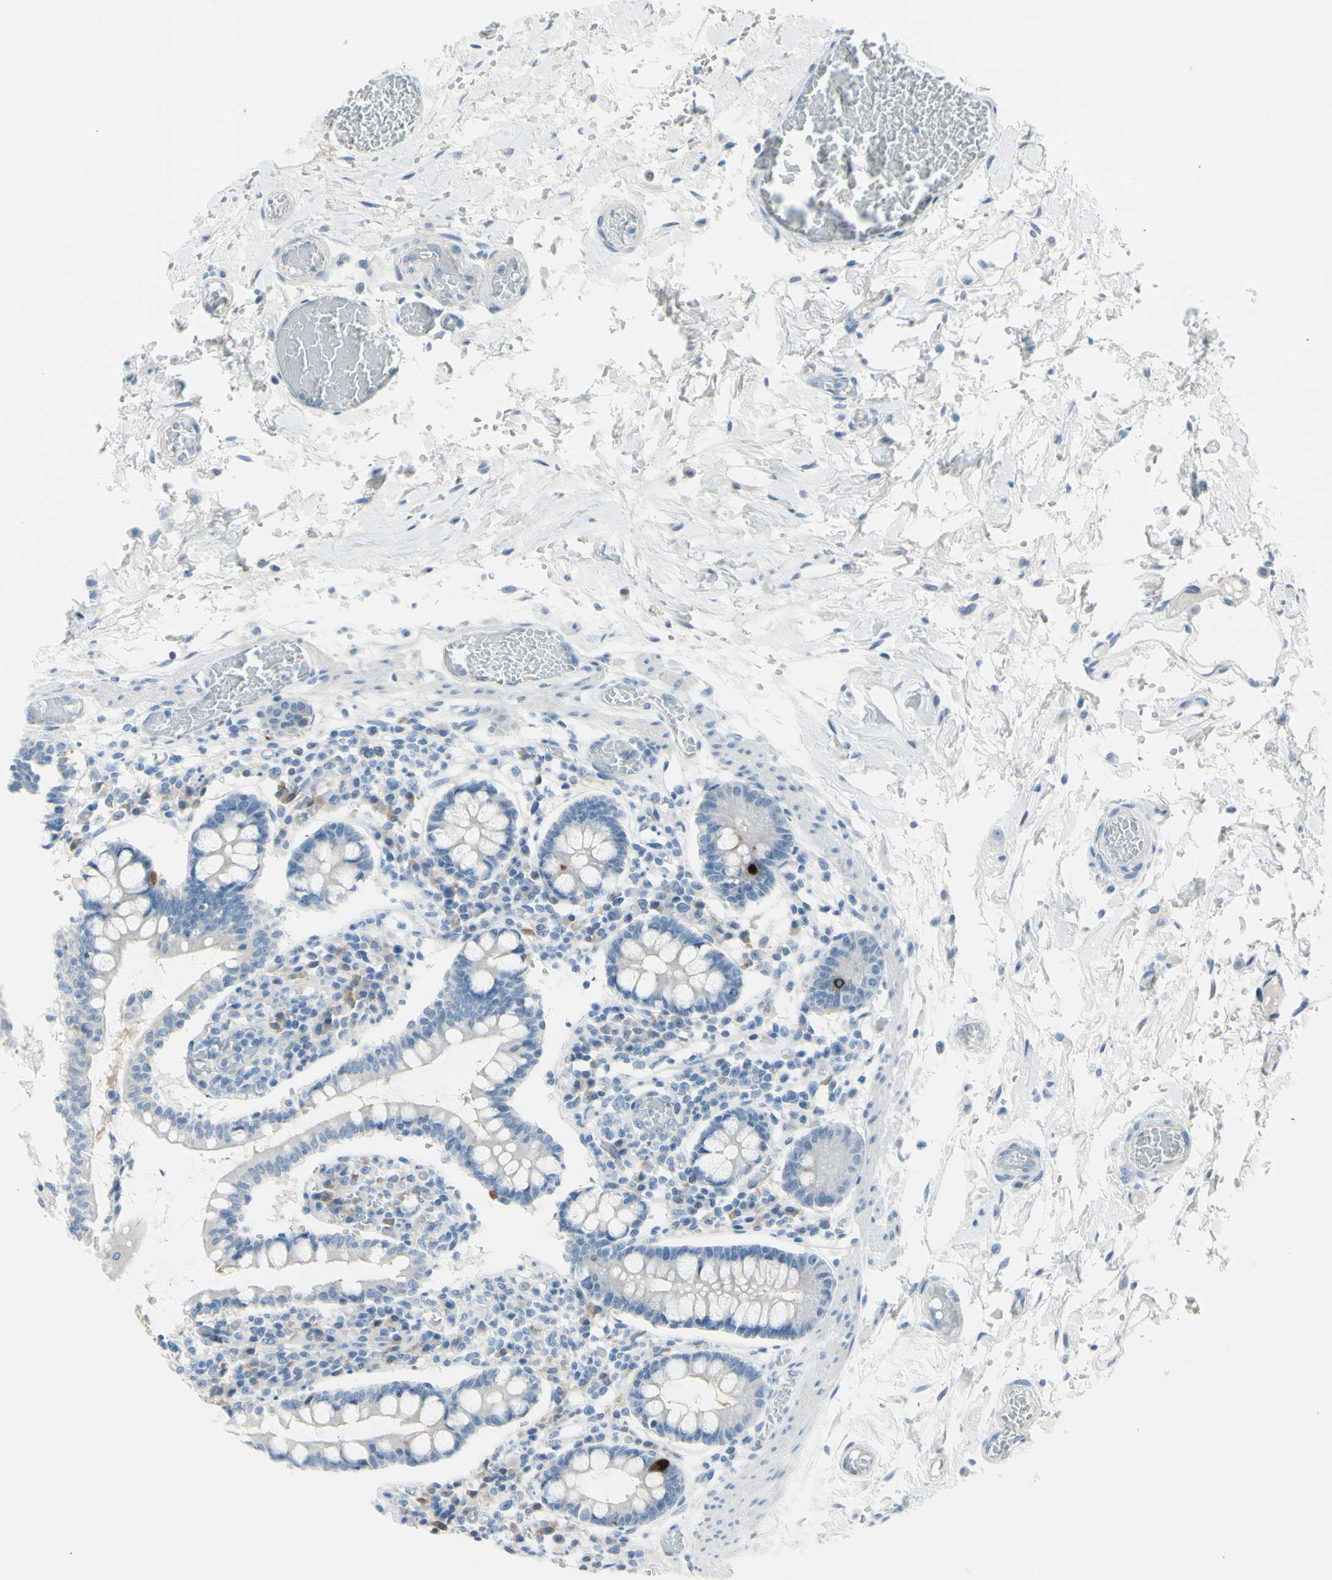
{"staining": {"intensity": "negative", "quantity": "none", "location": "none"}, "tissue": "small intestine", "cell_type": "Glandular cells", "image_type": "normal", "snomed": [{"axis": "morphology", "description": "Normal tissue, NOS"}, {"axis": "topography", "description": "Small intestine"}], "caption": "The photomicrograph displays no significant staining in glandular cells of small intestine.", "gene": "TFPI2", "patient": {"sex": "female", "age": 61}}